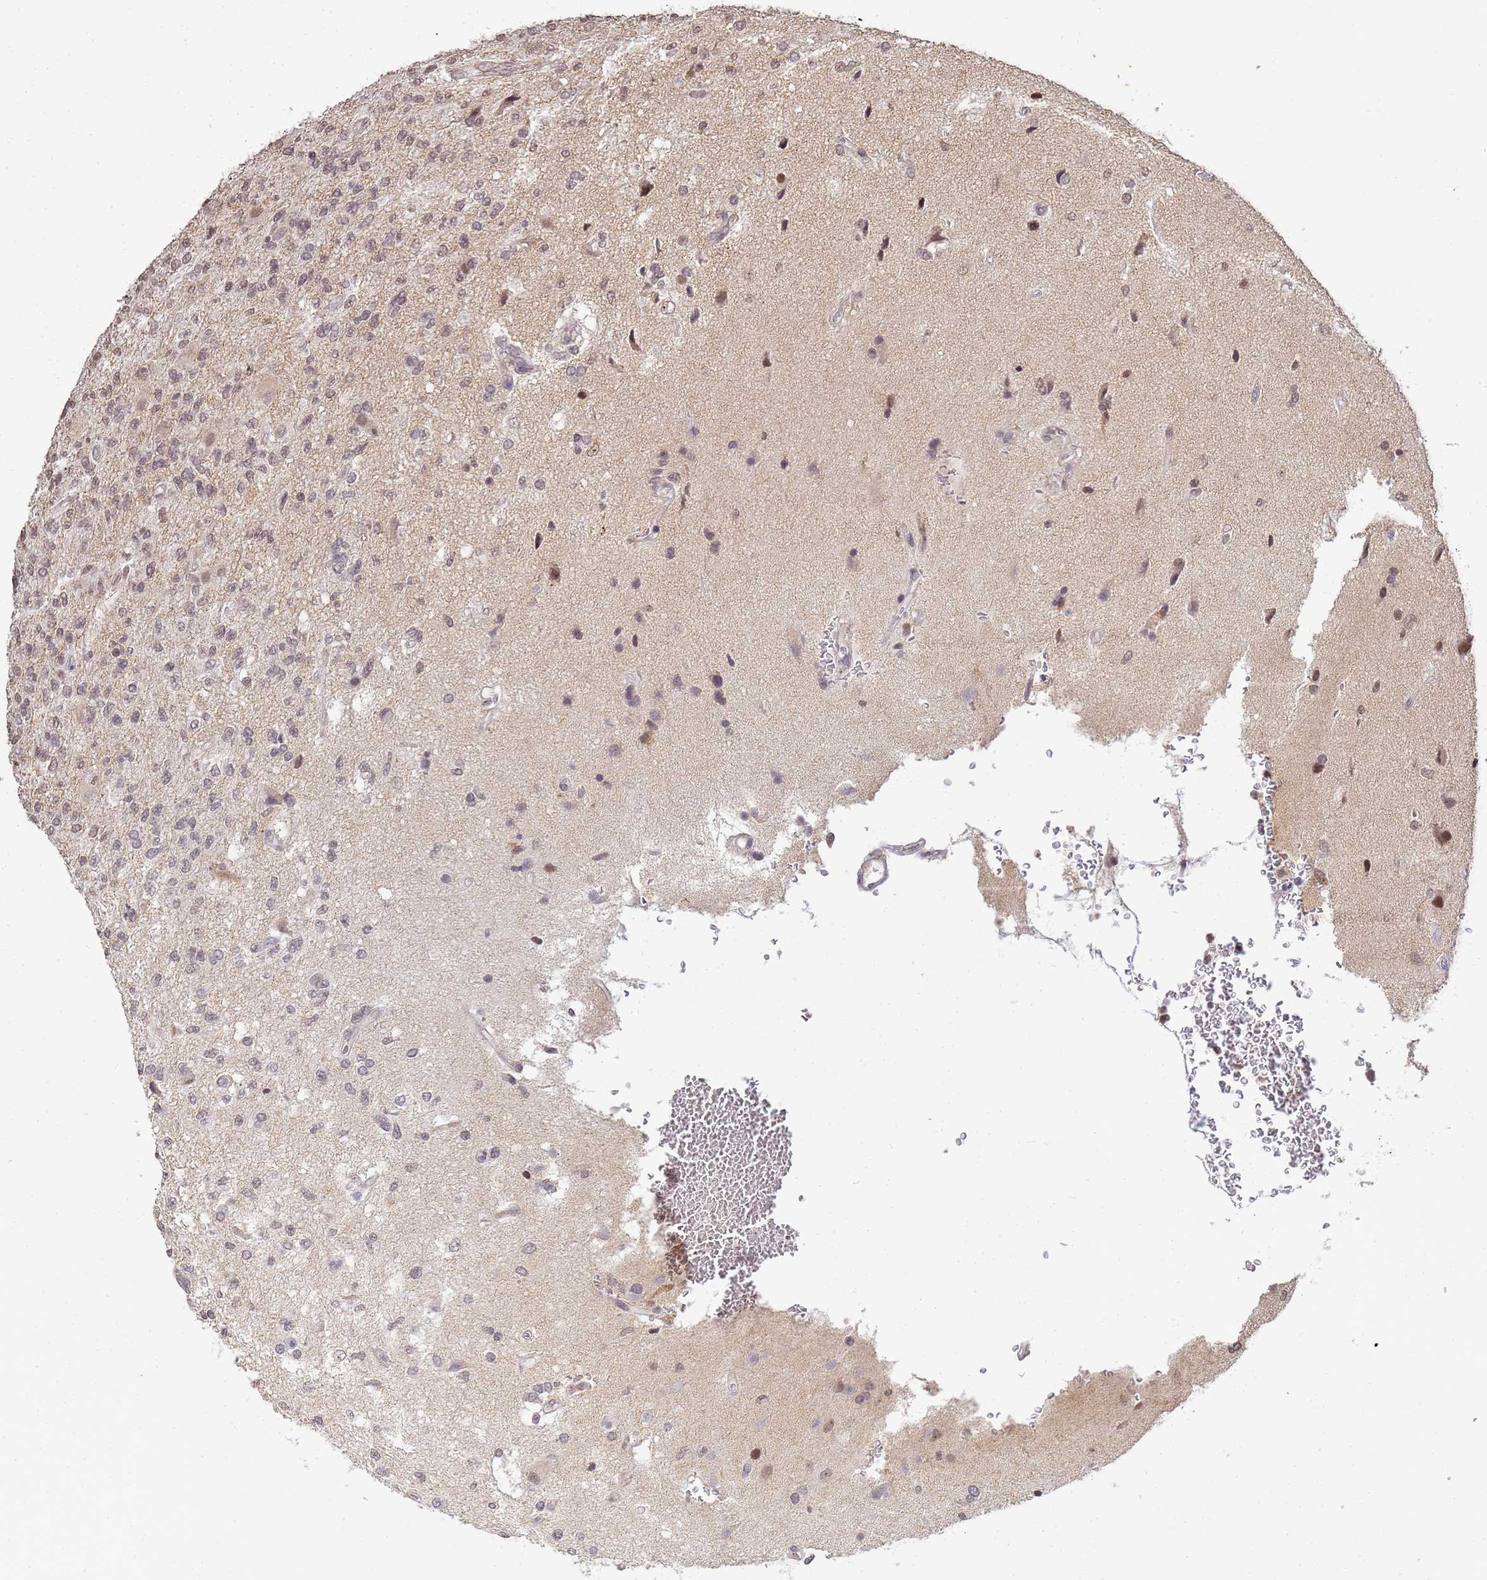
{"staining": {"intensity": "negative", "quantity": "none", "location": "none"}, "tissue": "glioma", "cell_type": "Tumor cells", "image_type": "cancer", "snomed": [{"axis": "morphology", "description": "Glioma, malignant, High grade"}, {"axis": "topography", "description": "Brain"}], "caption": "There is no significant staining in tumor cells of glioma. The staining is performed using DAB brown chromogen with nuclei counter-stained in using hematoxylin.", "gene": "MYL7", "patient": {"sex": "male", "age": 56}}